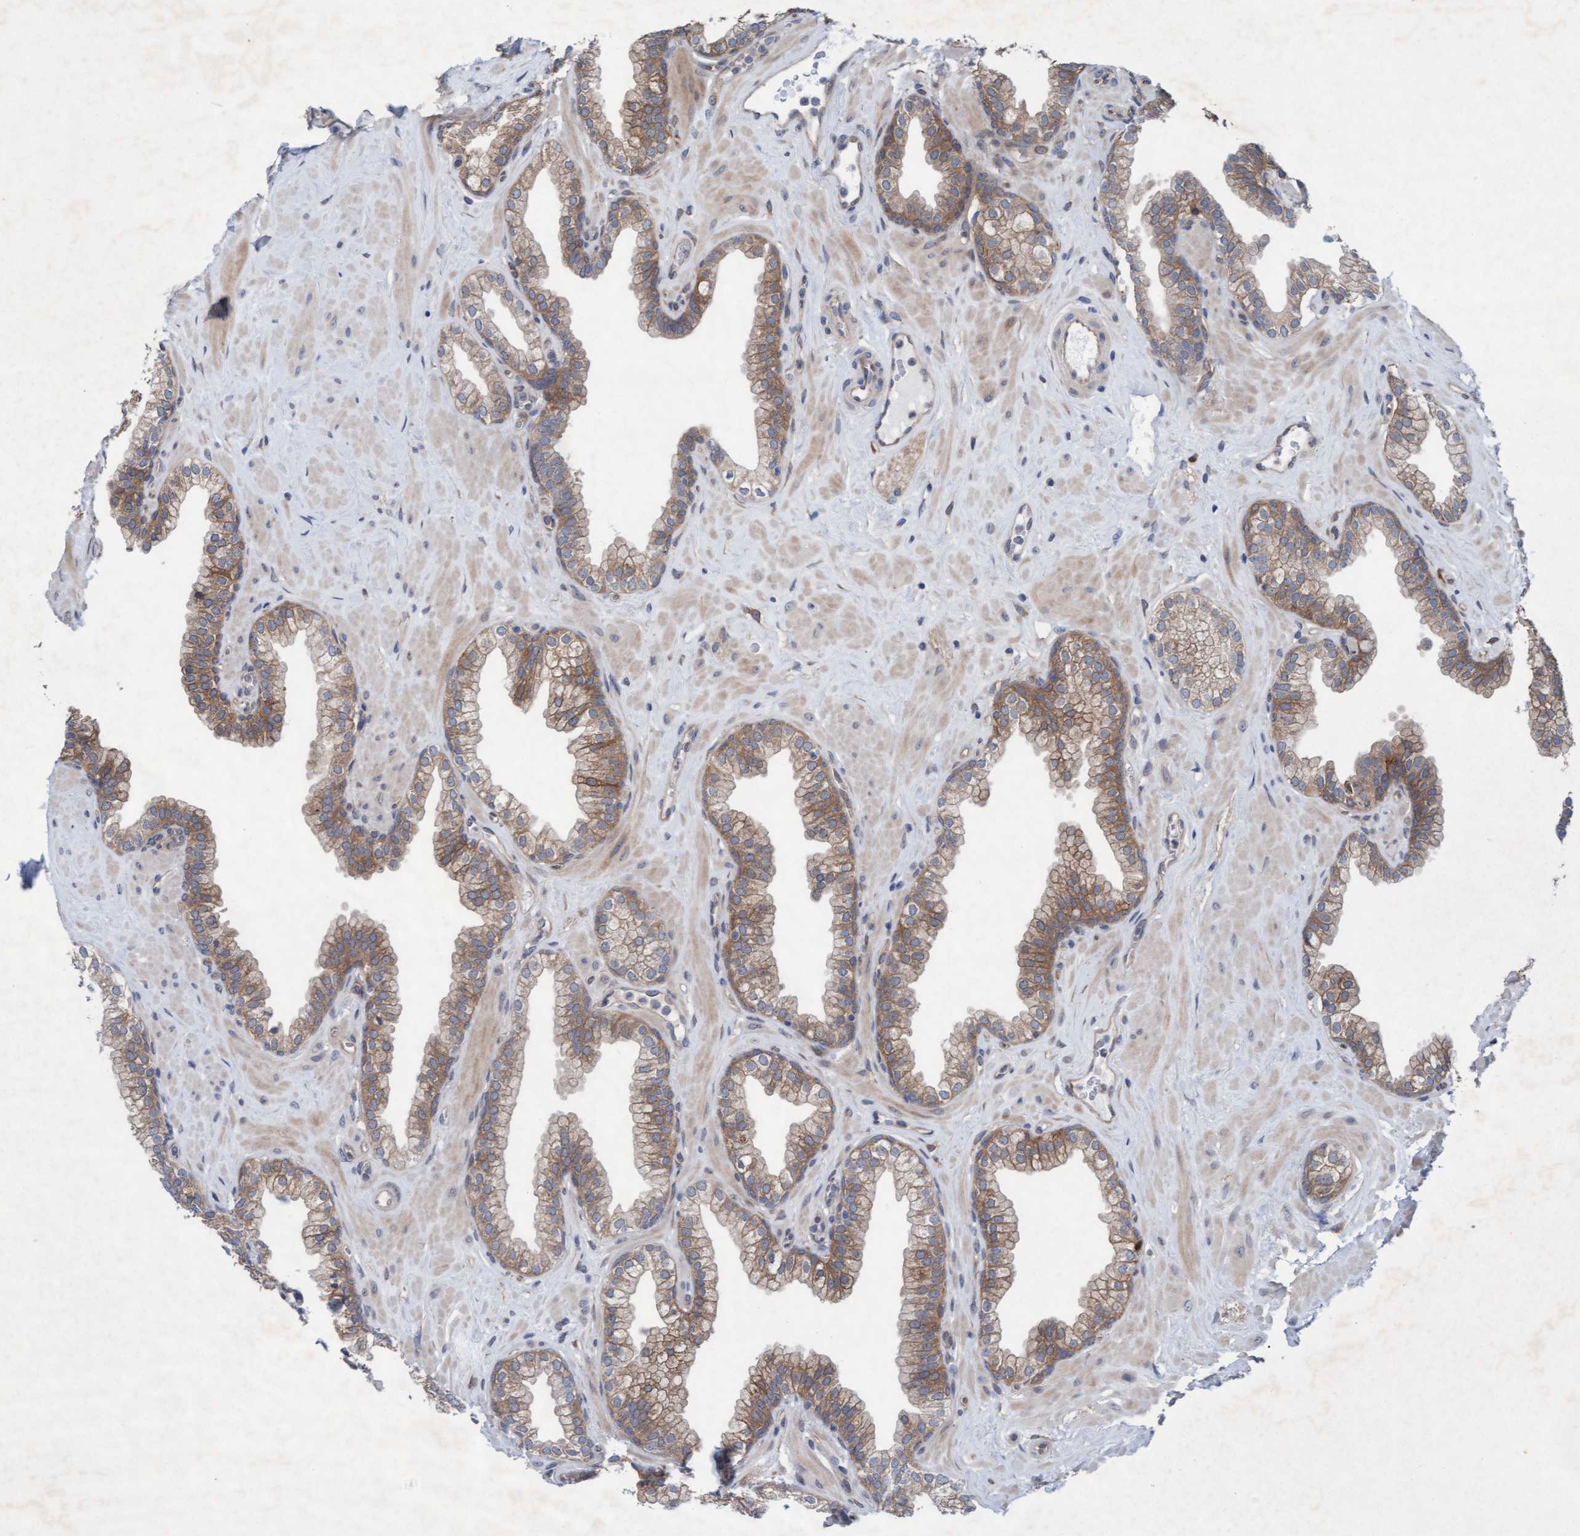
{"staining": {"intensity": "moderate", "quantity": "25%-75%", "location": "cytoplasmic/membranous"}, "tissue": "prostate", "cell_type": "Glandular cells", "image_type": "normal", "snomed": [{"axis": "morphology", "description": "Normal tissue, NOS"}, {"axis": "morphology", "description": "Urothelial carcinoma, Low grade"}, {"axis": "topography", "description": "Urinary bladder"}, {"axis": "topography", "description": "Prostate"}], "caption": "Prostate was stained to show a protein in brown. There is medium levels of moderate cytoplasmic/membranous staining in approximately 25%-75% of glandular cells. Nuclei are stained in blue.", "gene": "PLCD1", "patient": {"sex": "male", "age": 60}}